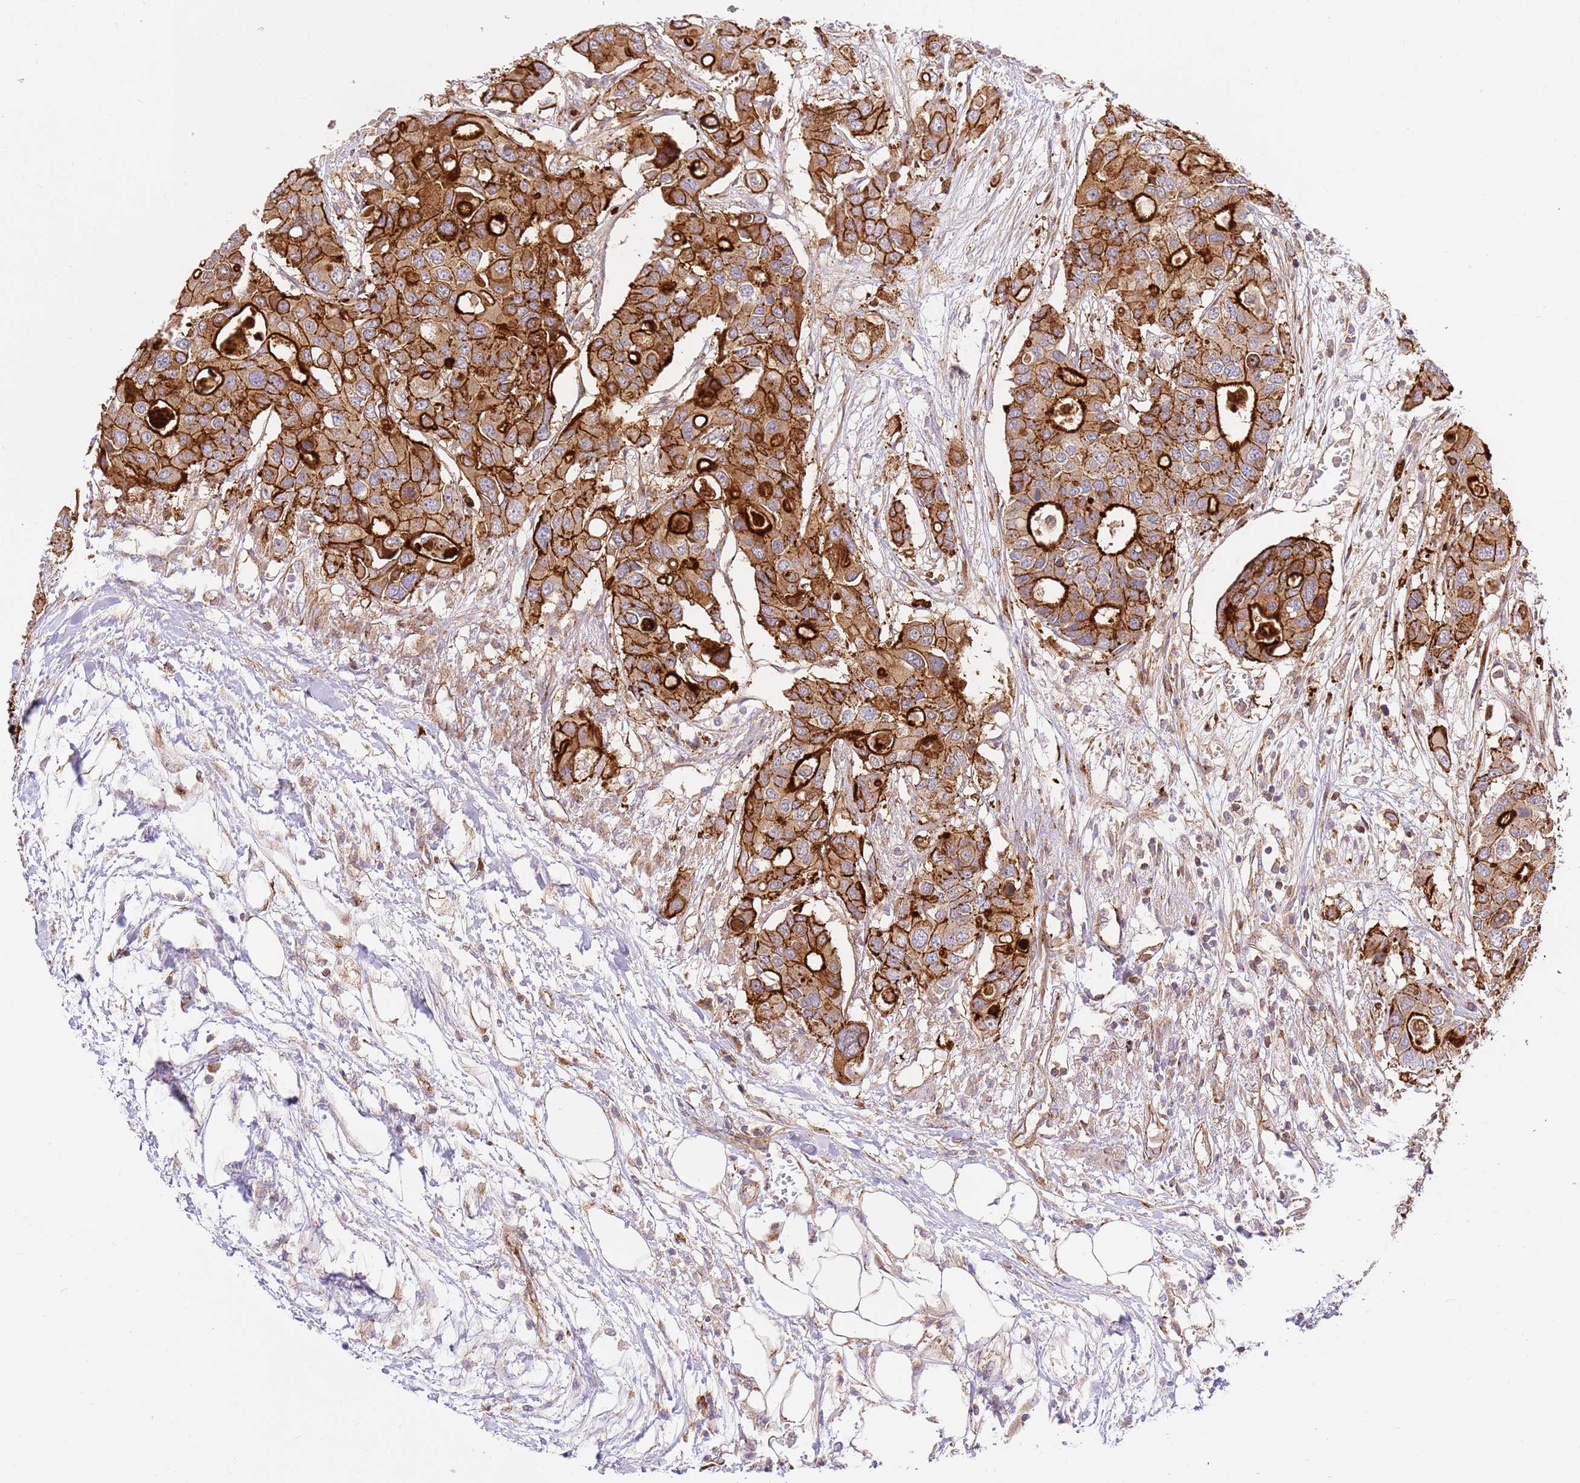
{"staining": {"intensity": "strong", "quantity": ">75%", "location": "cytoplasmic/membranous"}, "tissue": "colorectal cancer", "cell_type": "Tumor cells", "image_type": "cancer", "snomed": [{"axis": "morphology", "description": "Adenocarcinoma, NOS"}, {"axis": "topography", "description": "Colon"}], "caption": "Tumor cells display high levels of strong cytoplasmic/membranous staining in about >75% of cells in colorectal cancer. The protein is shown in brown color, while the nuclei are stained blue.", "gene": "EFCAB8", "patient": {"sex": "male", "age": 77}}